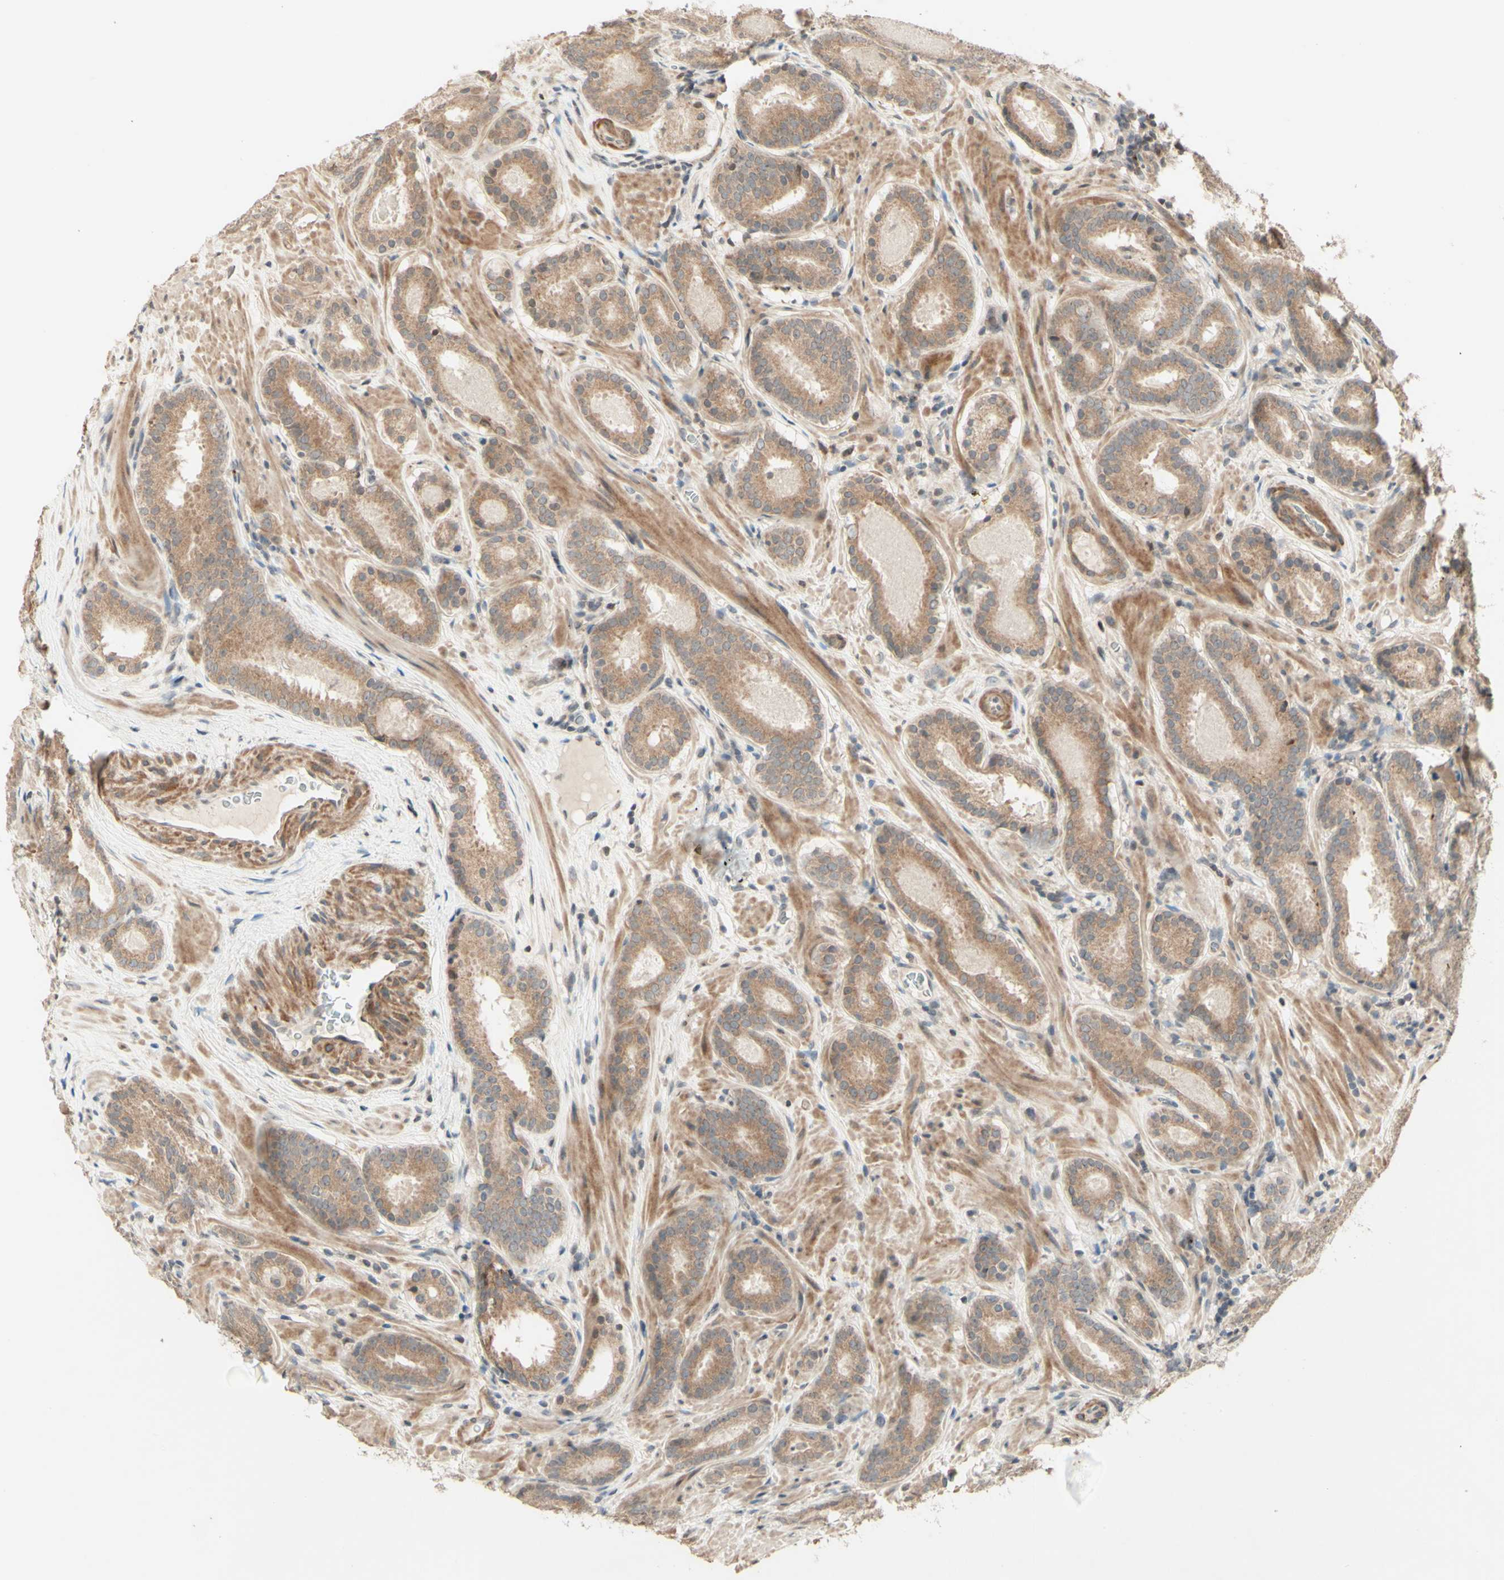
{"staining": {"intensity": "moderate", "quantity": ">75%", "location": "cytoplasmic/membranous"}, "tissue": "prostate cancer", "cell_type": "Tumor cells", "image_type": "cancer", "snomed": [{"axis": "morphology", "description": "Adenocarcinoma, Low grade"}, {"axis": "topography", "description": "Prostate"}], "caption": "Immunohistochemistry of human prostate cancer (adenocarcinoma (low-grade)) shows medium levels of moderate cytoplasmic/membranous staining in approximately >75% of tumor cells. (DAB (3,3'-diaminobenzidine) = brown stain, brightfield microscopy at high magnification).", "gene": "ZW10", "patient": {"sex": "male", "age": 69}}